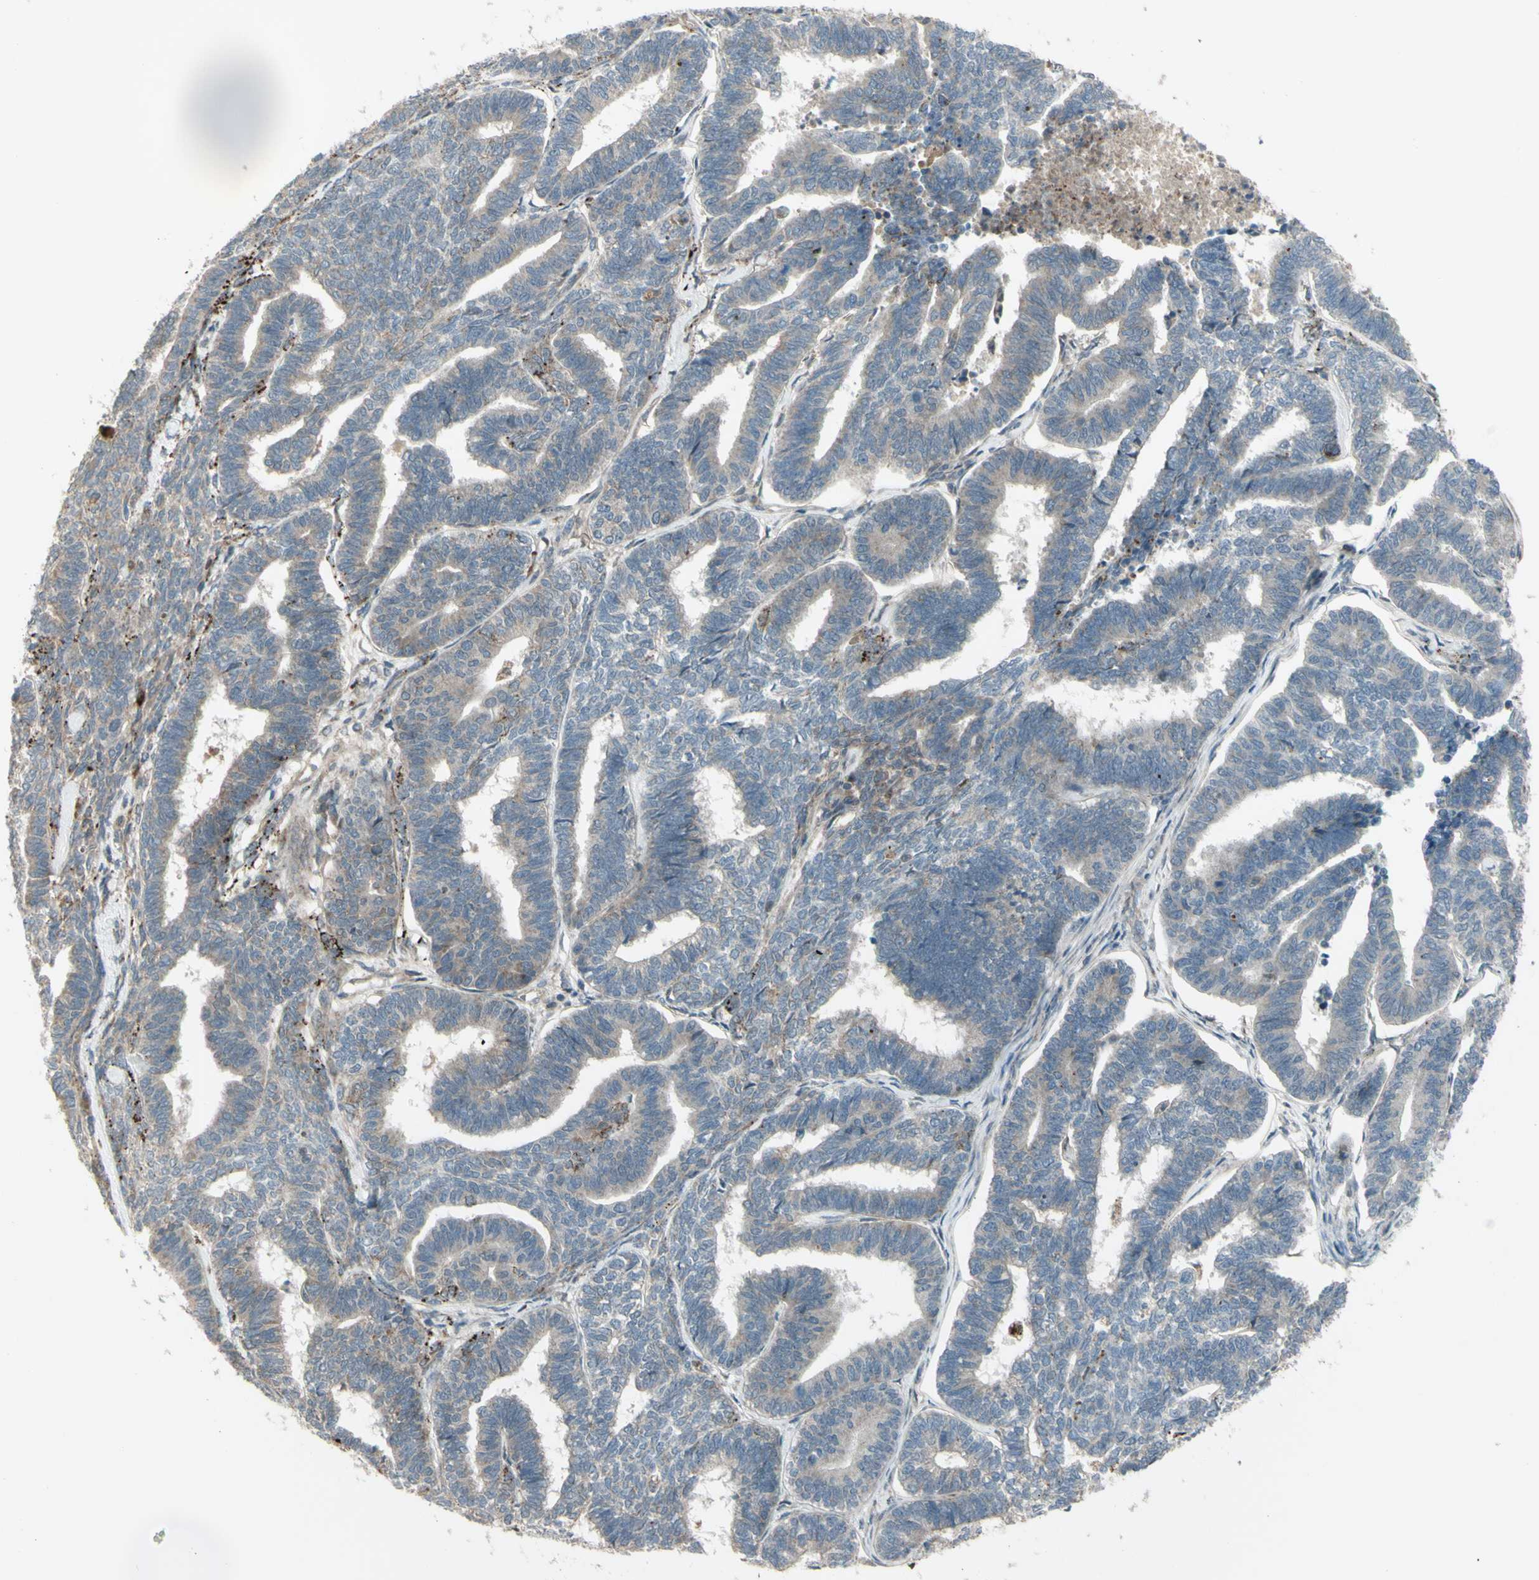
{"staining": {"intensity": "weak", "quantity": "25%-75%", "location": "cytoplasmic/membranous"}, "tissue": "endometrial cancer", "cell_type": "Tumor cells", "image_type": "cancer", "snomed": [{"axis": "morphology", "description": "Adenocarcinoma, NOS"}, {"axis": "topography", "description": "Endometrium"}], "caption": "Endometrial cancer (adenocarcinoma) stained for a protein demonstrates weak cytoplasmic/membranous positivity in tumor cells. (DAB IHC with brightfield microscopy, high magnification).", "gene": "OSTM1", "patient": {"sex": "female", "age": 70}}